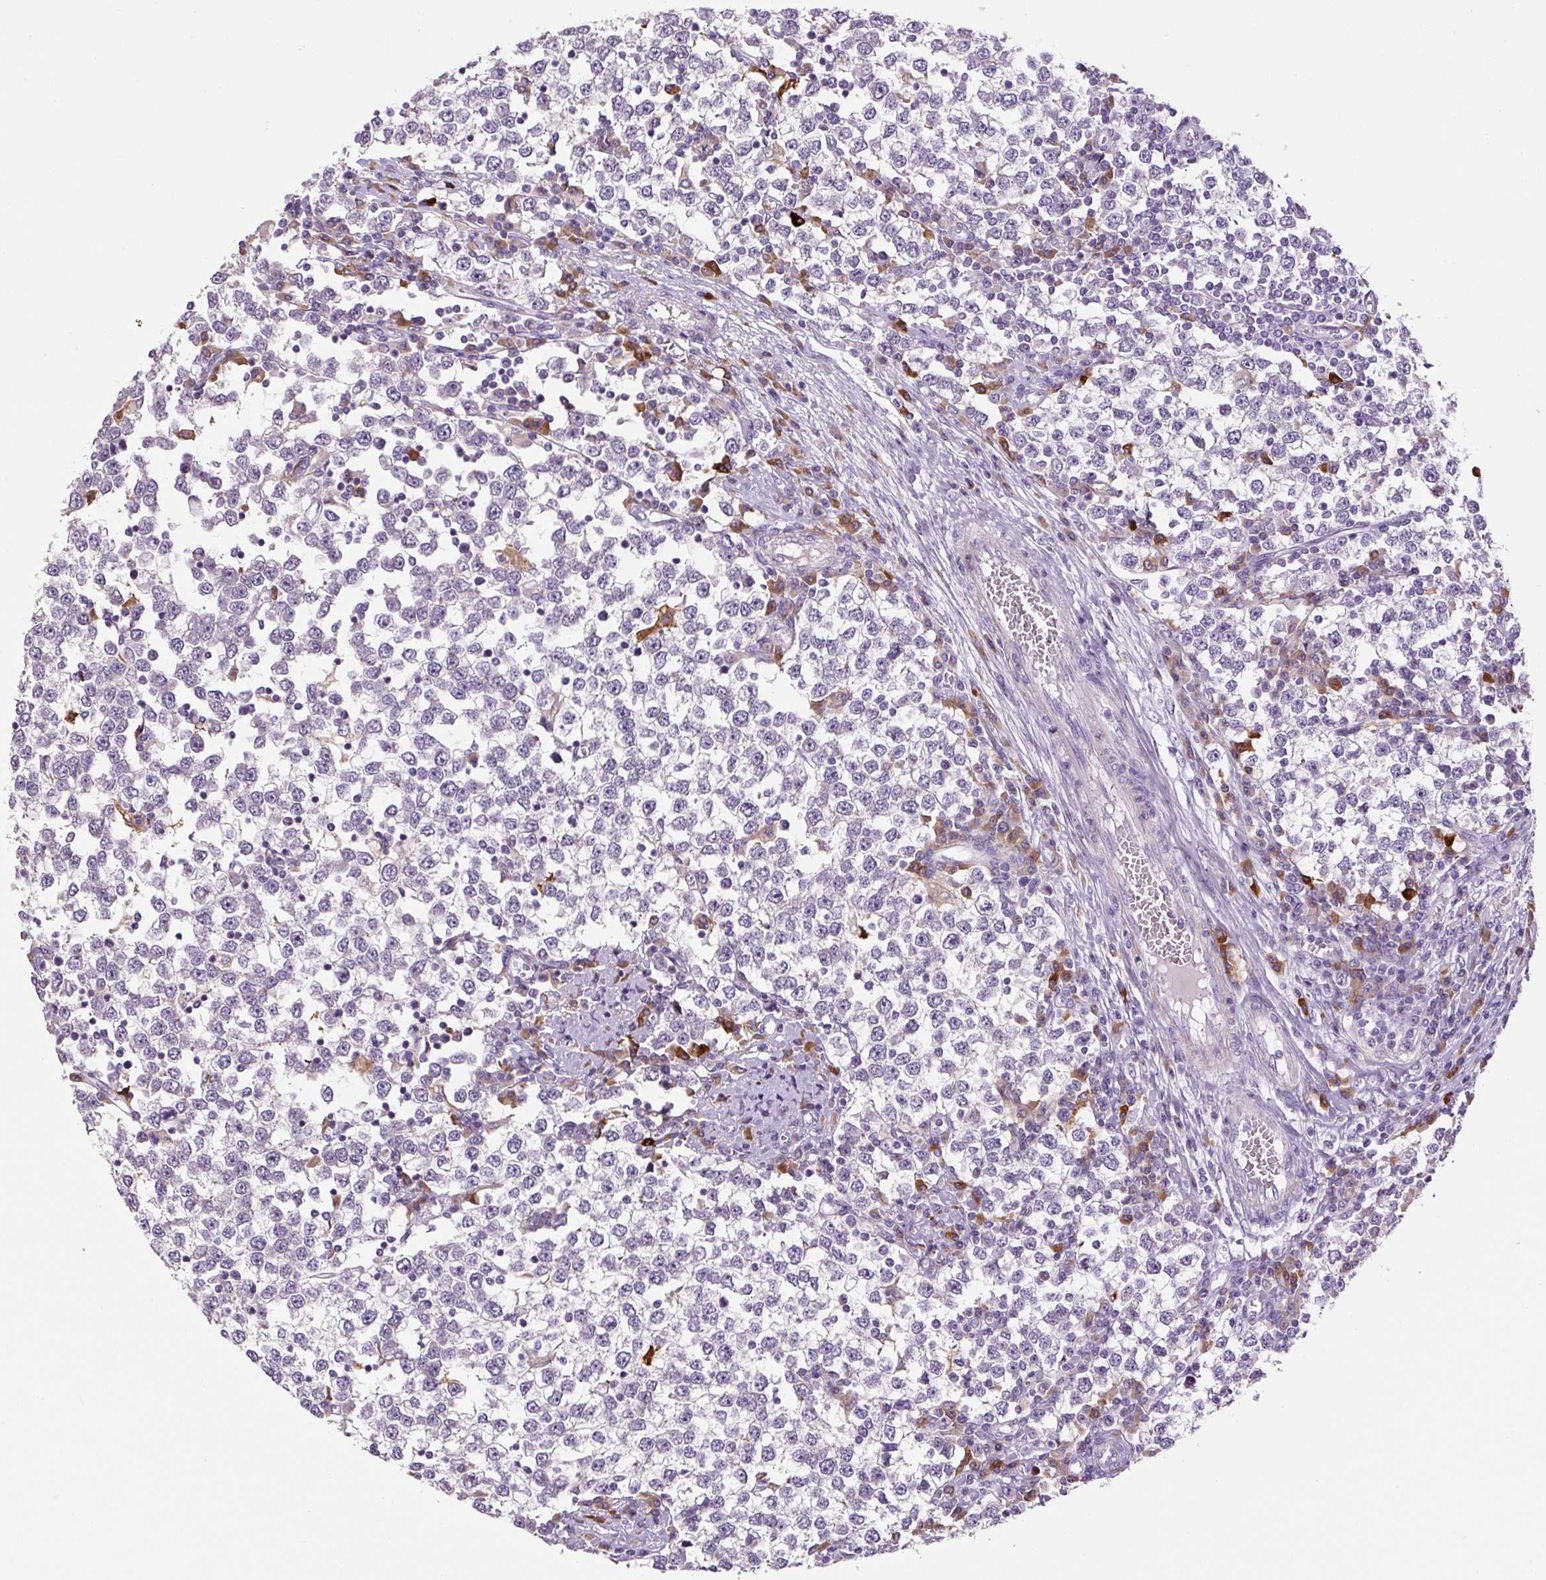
{"staining": {"intensity": "negative", "quantity": "none", "location": "none"}, "tissue": "testis cancer", "cell_type": "Tumor cells", "image_type": "cancer", "snomed": [{"axis": "morphology", "description": "Seminoma, NOS"}, {"axis": "topography", "description": "Testis"}], "caption": "Tumor cells show no significant protein positivity in testis cancer. (DAB (3,3'-diaminobenzidine) immunohistochemistry (IHC) with hematoxylin counter stain).", "gene": "FUT10", "patient": {"sex": "male", "age": 65}}